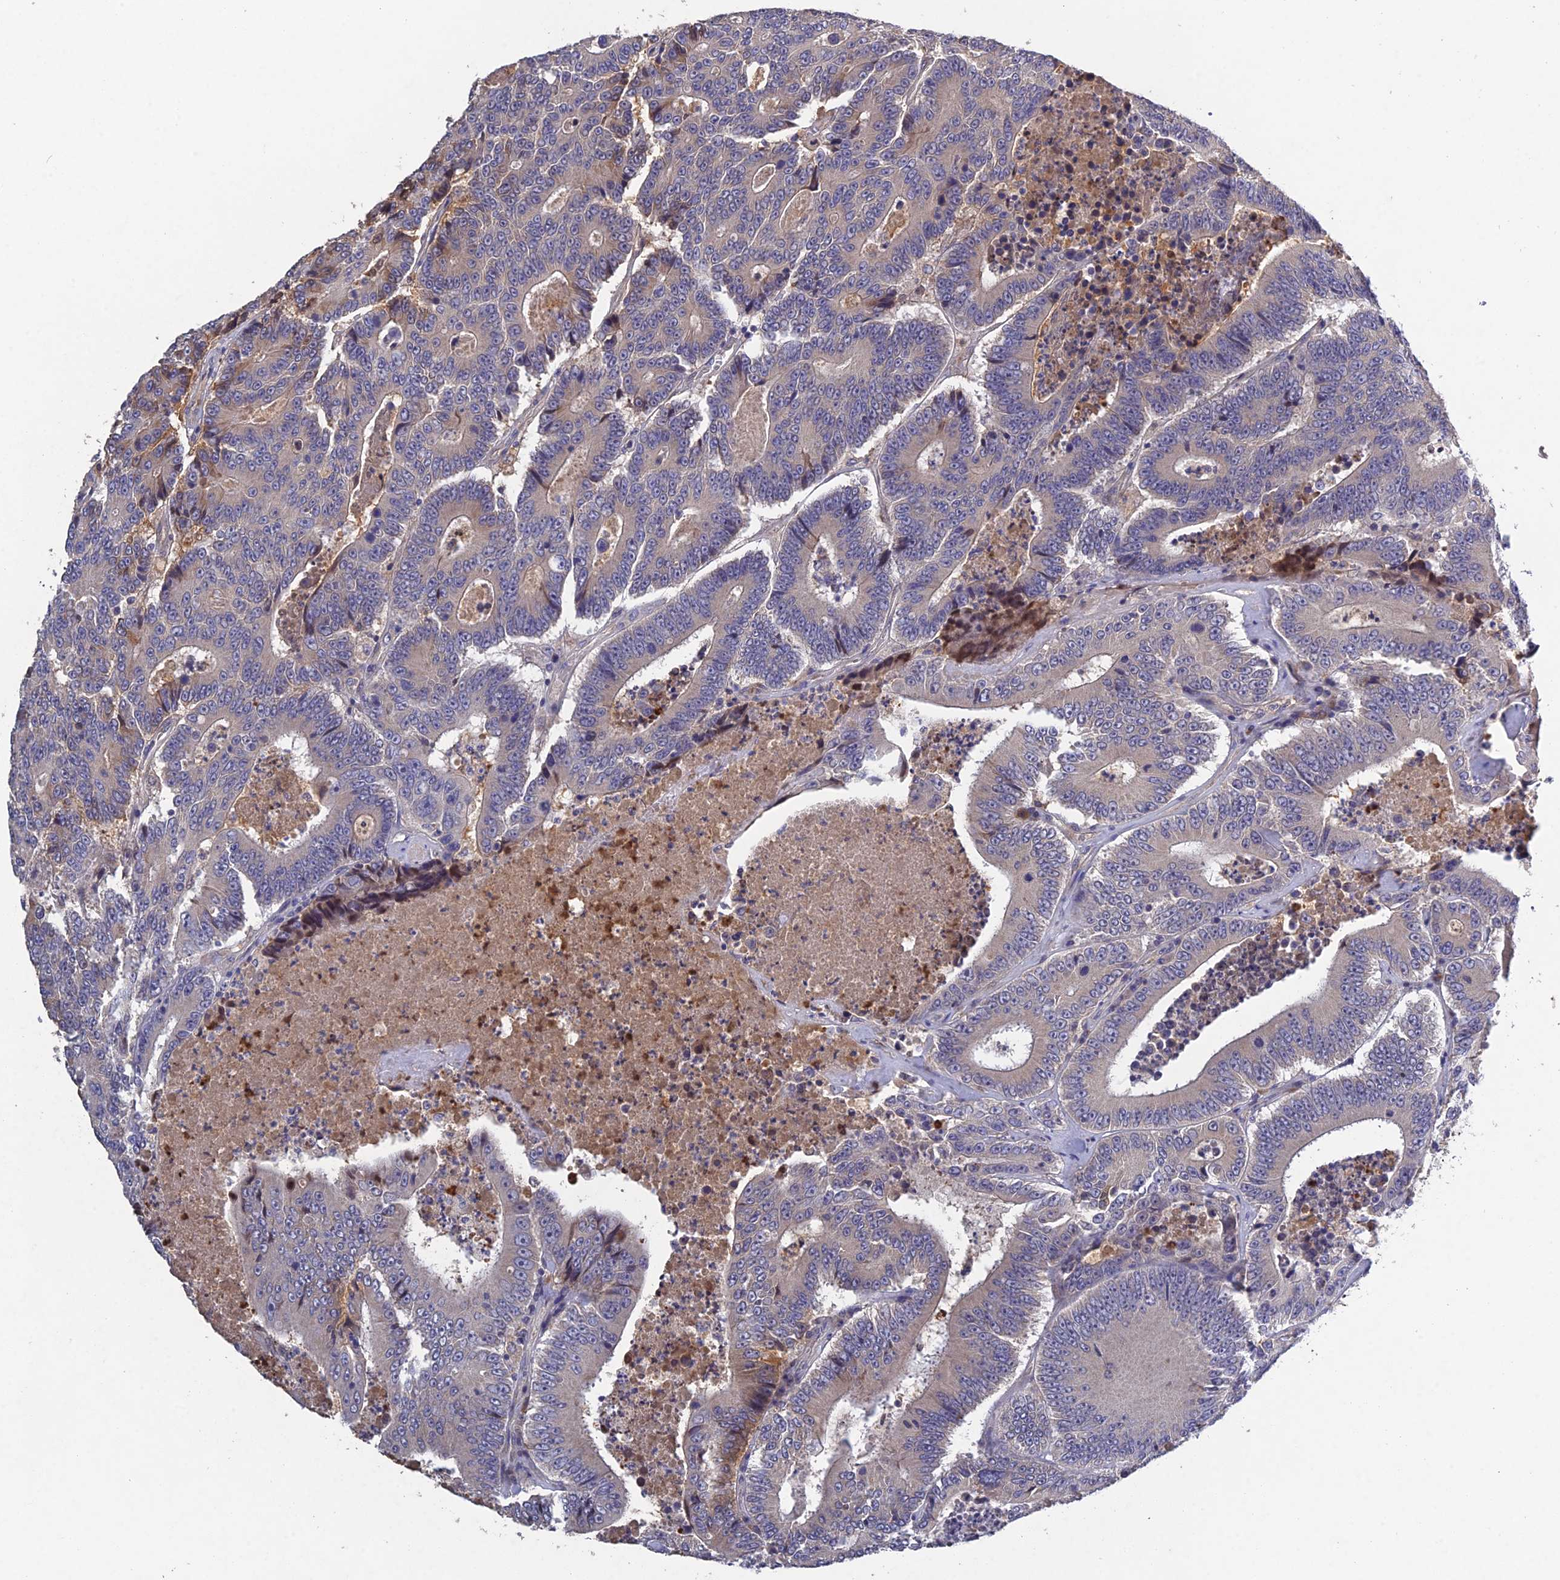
{"staining": {"intensity": "negative", "quantity": "none", "location": "none"}, "tissue": "colorectal cancer", "cell_type": "Tumor cells", "image_type": "cancer", "snomed": [{"axis": "morphology", "description": "Adenocarcinoma, NOS"}, {"axis": "topography", "description": "Colon"}], "caption": "DAB immunohistochemical staining of human colorectal cancer demonstrates no significant staining in tumor cells. (DAB (3,3'-diaminobenzidine) immunohistochemistry, high magnification).", "gene": "SLC39A13", "patient": {"sex": "male", "age": 83}}